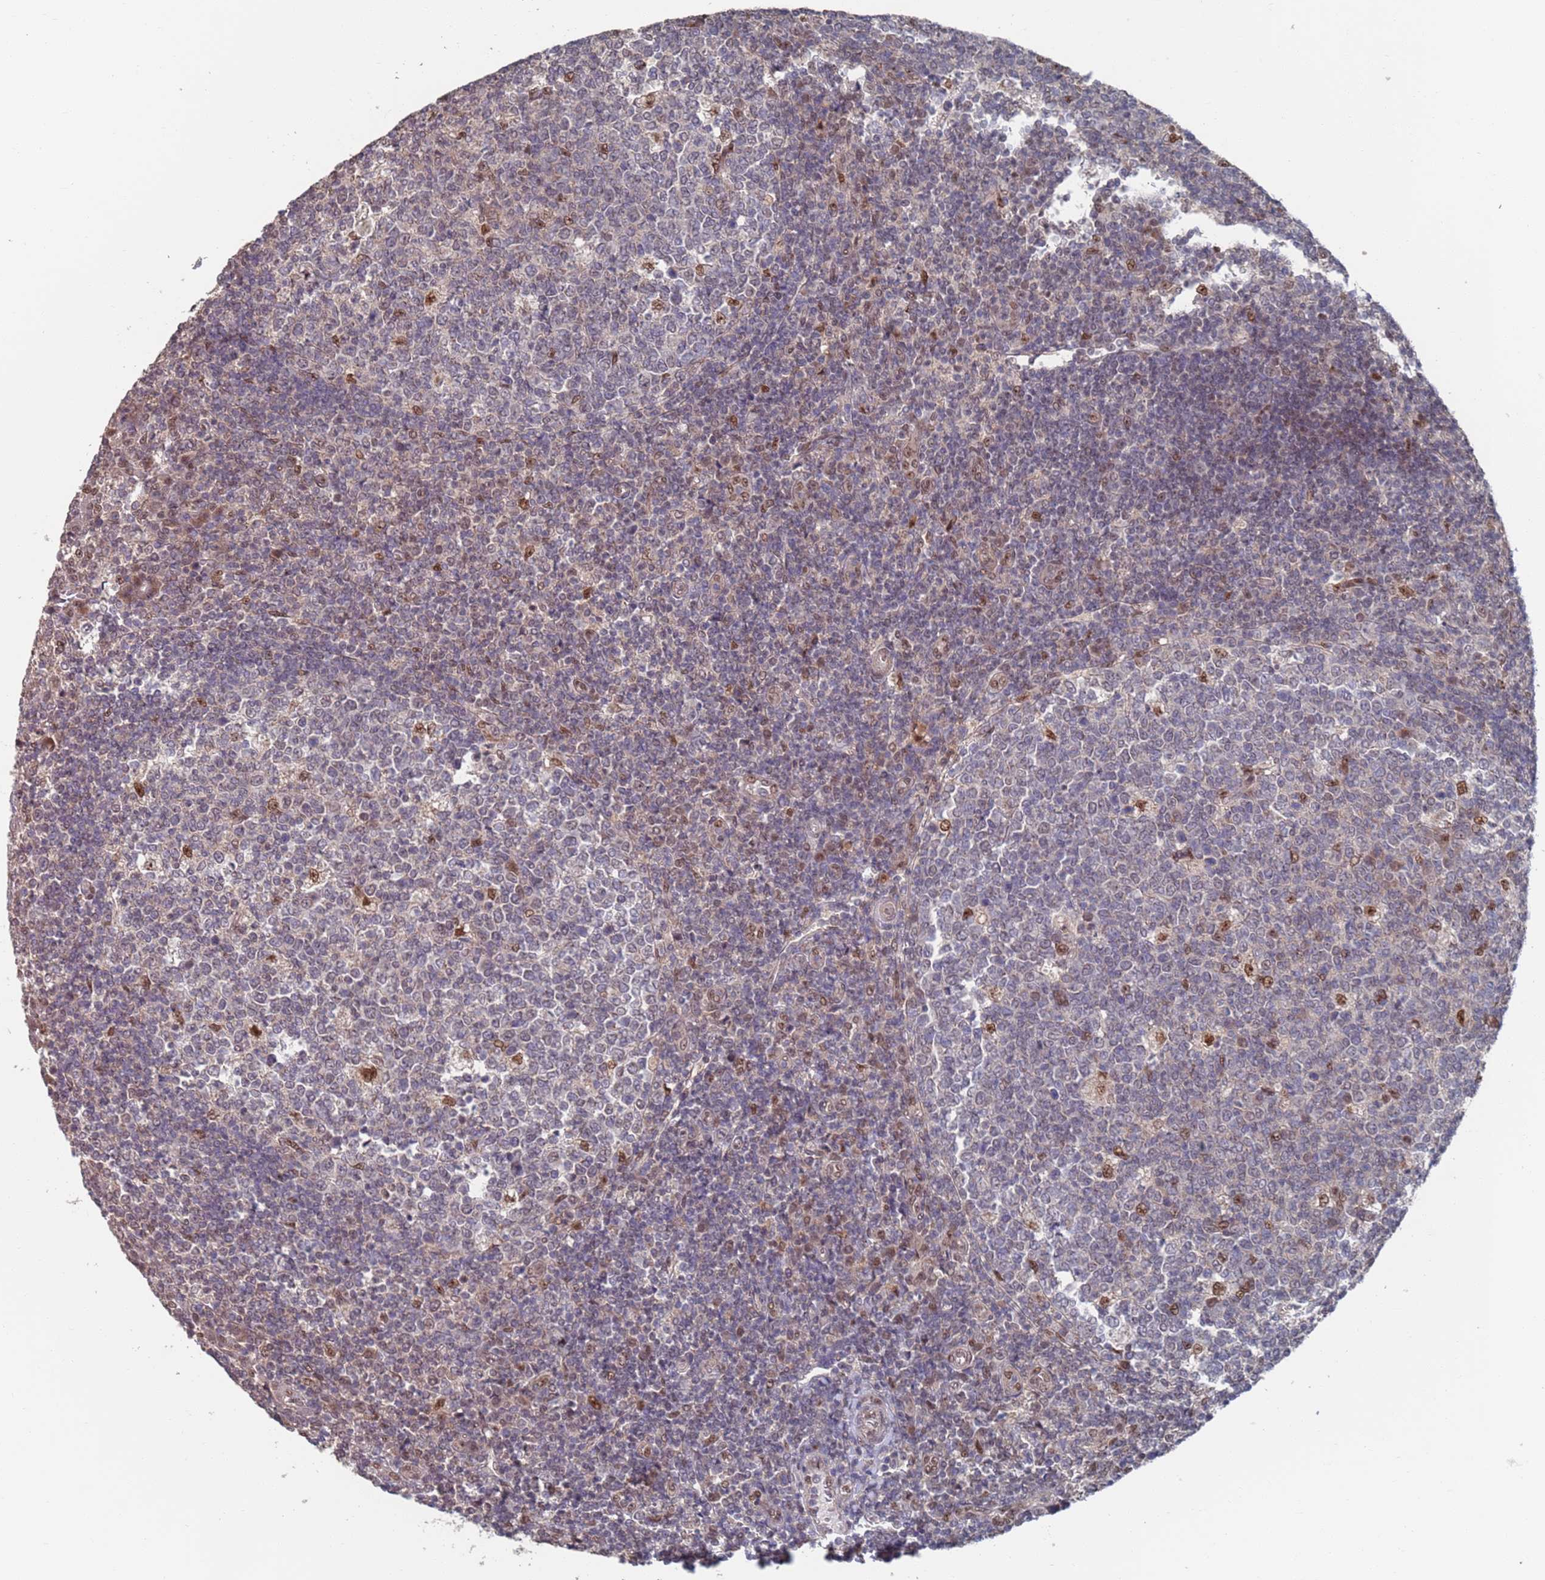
{"staining": {"intensity": "moderate", "quantity": "<25%", "location": "nuclear"}, "tissue": "tonsil", "cell_type": "Germinal center cells", "image_type": "normal", "snomed": [{"axis": "morphology", "description": "Normal tissue, NOS"}, {"axis": "topography", "description": "Tonsil"}], "caption": "IHC photomicrograph of unremarkable tonsil: human tonsil stained using immunohistochemistry shows low levels of moderate protein expression localized specifically in the nuclear of germinal center cells, appearing as a nuclear brown color.", "gene": "RPP25", "patient": {"sex": "female", "age": 19}}